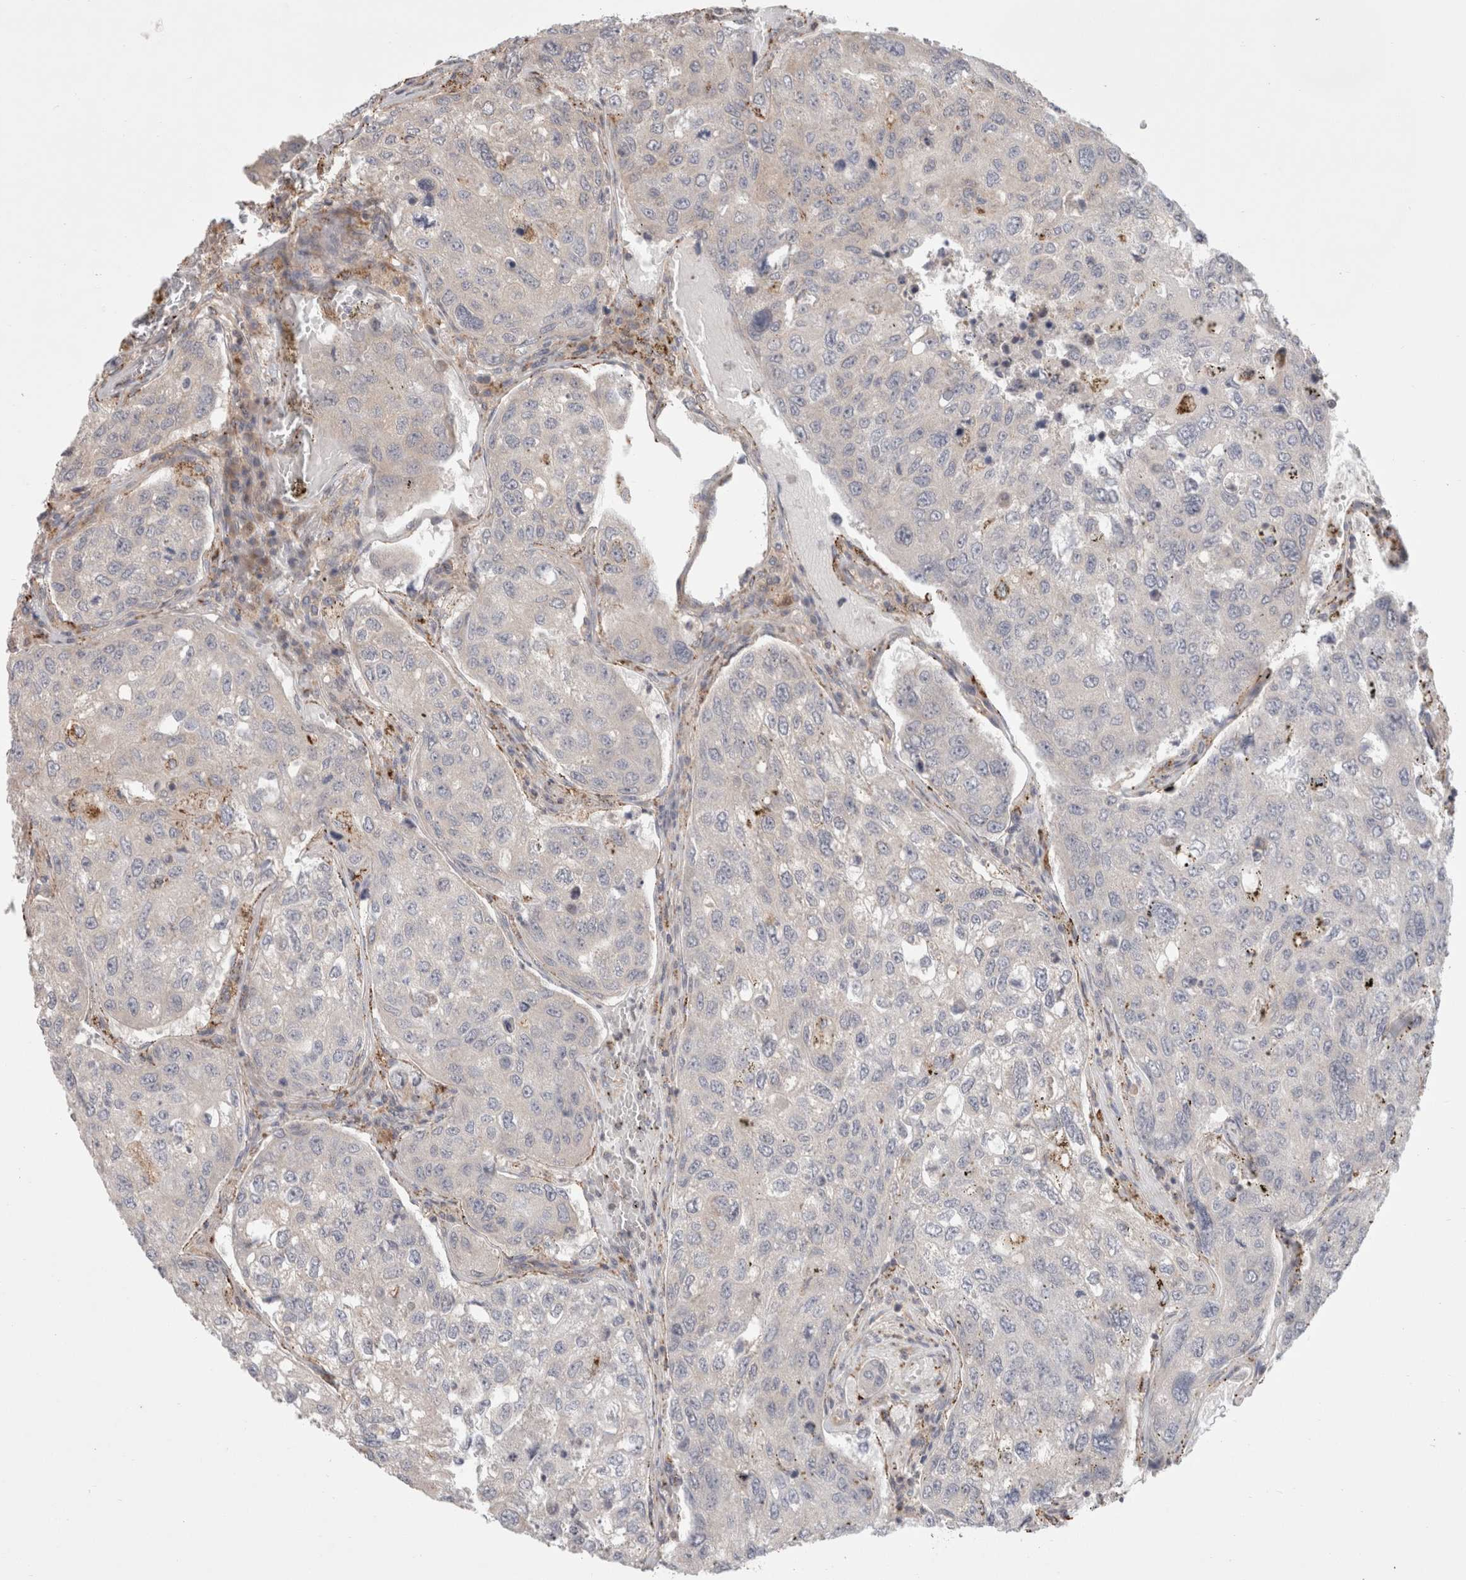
{"staining": {"intensity": "negative", "quantity": "none", "location": "none"}, "tissue": "urothelial cancer", "cell_type": "Tumor cells", "image_type": "cancer", "snomed": [{"axis": "morphology", "description": "Urothelial carcinoma, High grade"}, {"axis": "topography", "description": "Lymph node"}, {"axis": "topography", "description": "Urinary bladder"}], "caption": "This is a photomicrograph of immunohistochemistry staining of urothelial cancer, which shows no staining in tumor cells.", "gene": "HROB", "patient": {"sex": "male", "age": 51}}